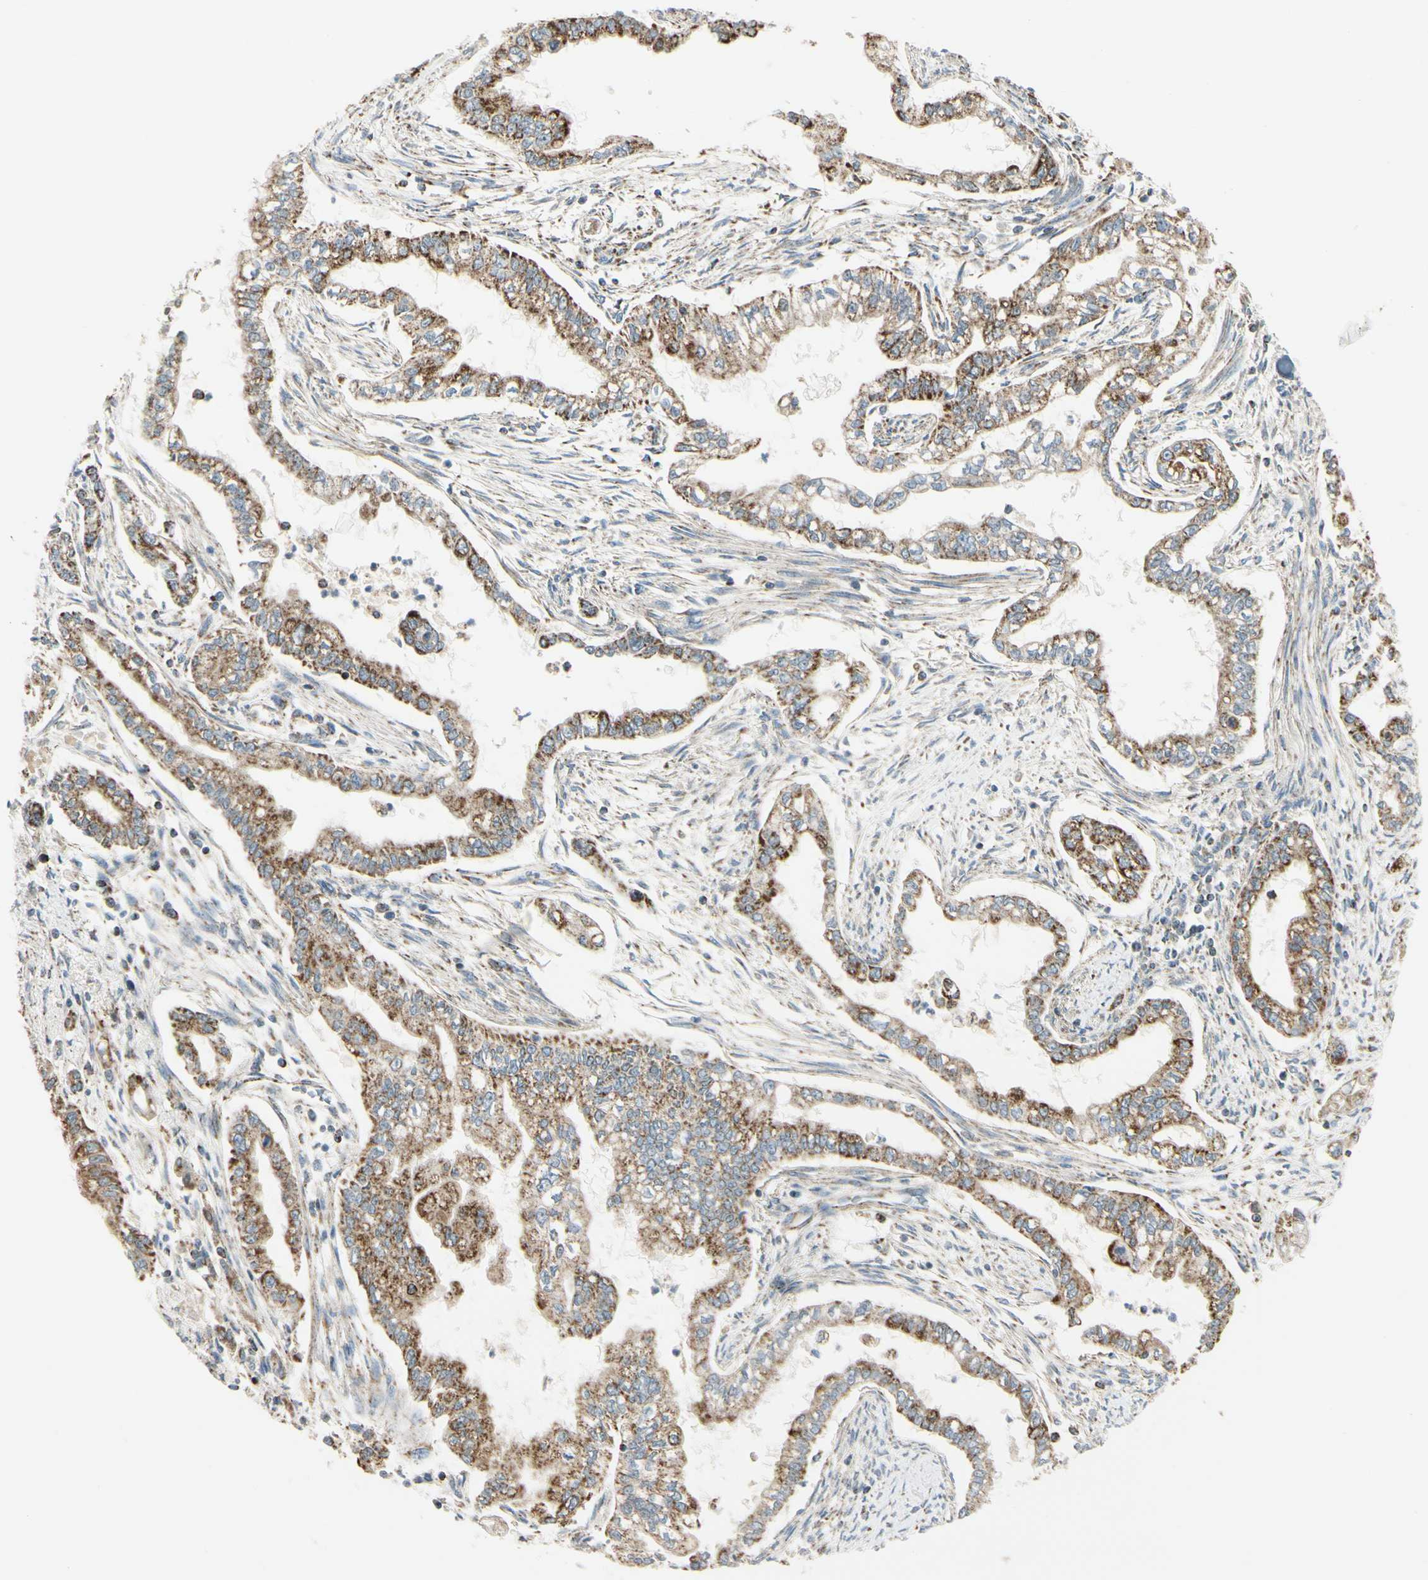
{"staining": {"intensity": "strong", "quantity": ">75%", "location": "cytoplasmic/membranous"}, "tissue": "pancreatic cancer", "cell_type": "Tumor cells", "image_type": "cancer", "snomed": [{"axis": "morphology", "description": "Normal tissue, NOS"}, {"axis": "topography", "description": "Pancreas"}], "caption": "Protein staining shows strong cytoplasmic/membranous staining in approximately >75% of tumor cells in pancreatic cancer.", "gene": "ANKS6", "patient": {"sex": "male", "age": 42}}